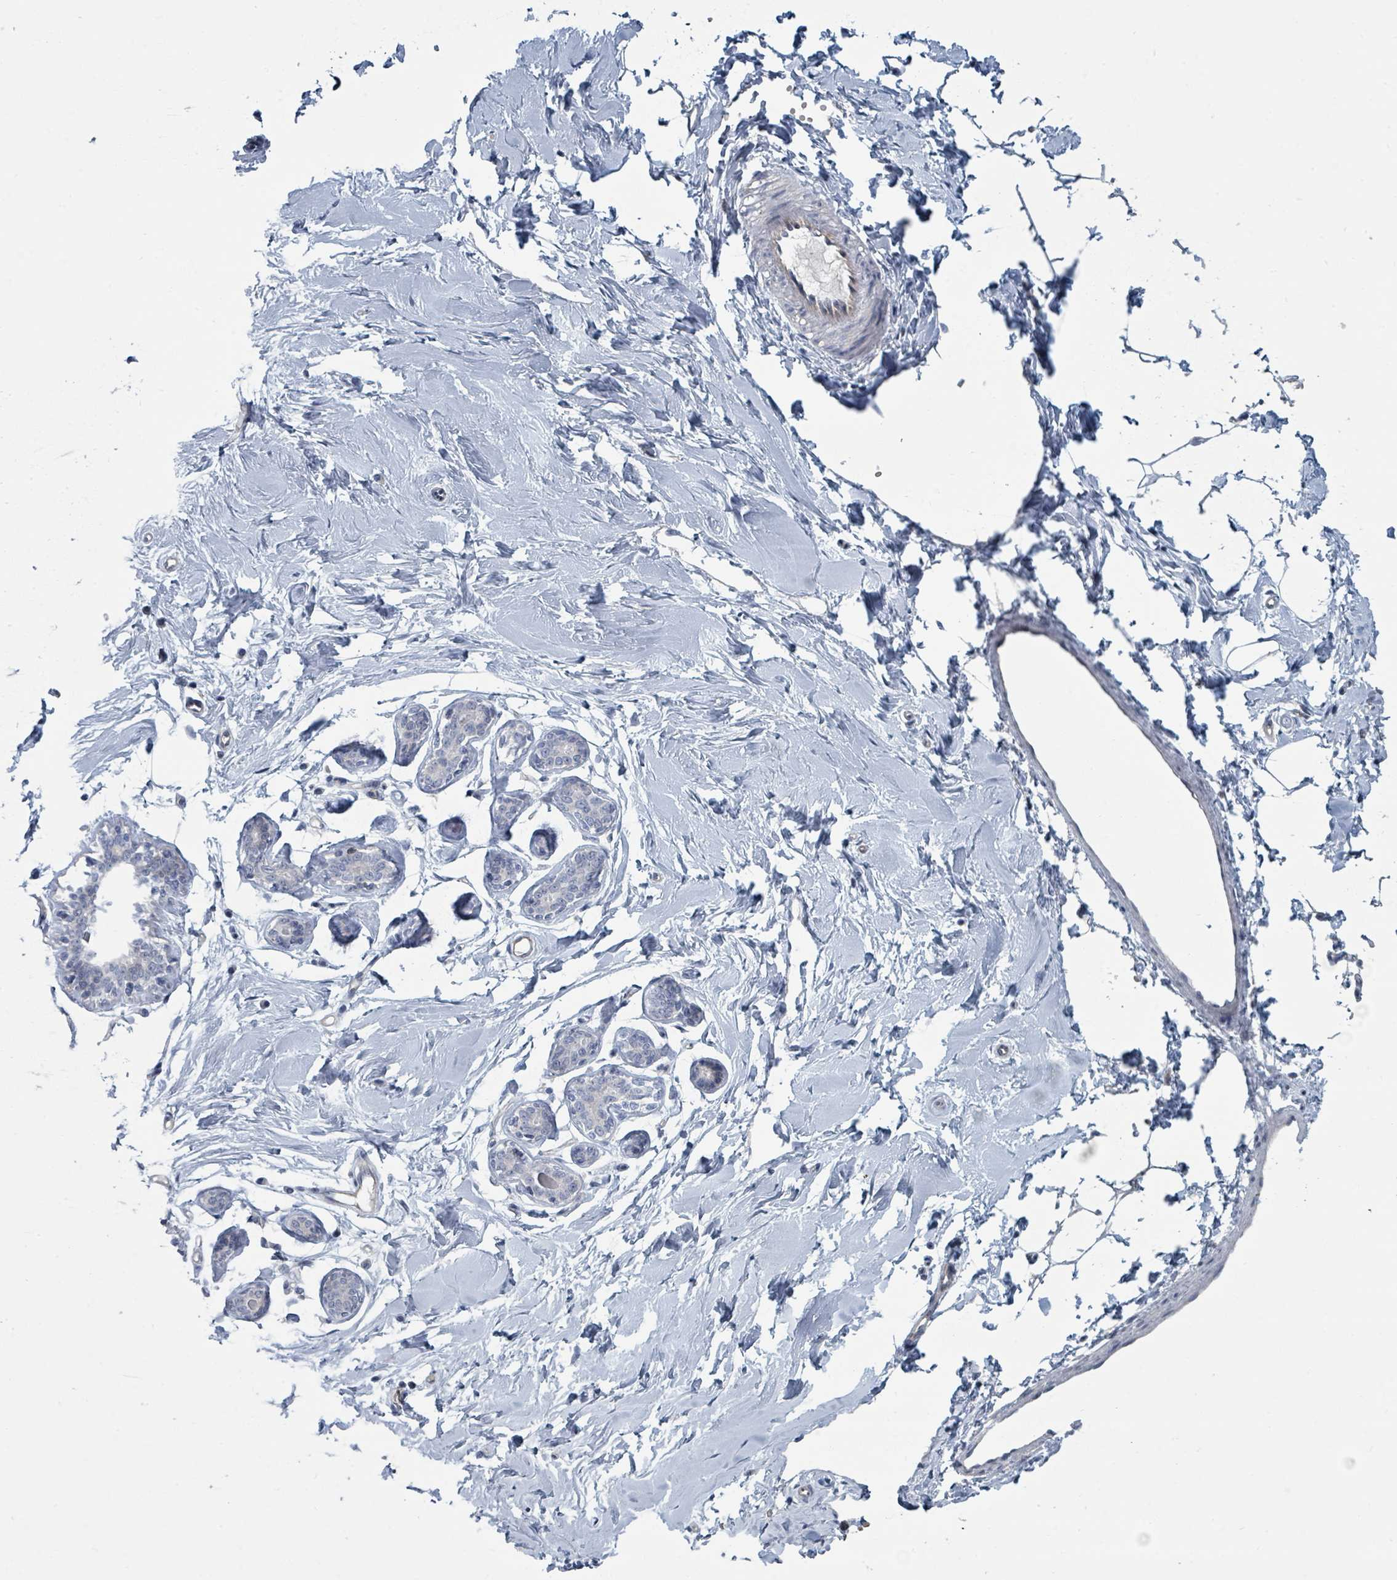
{"staining": {"intensity": "negative", "quantity": "none", "location": "none"}, "tissue": "breast", "cell_type": "Adipocytes", "image_type": "normal", "snomed": [{"axis": "morphology", "description": "Normal tissue, NOS"}, {"axis": "topography", "description": "Breast"}], "caption": "Adipocytes show no significant expression in unremarkable breast. (DAB (3,3'-diaminobenzidine) IHC with hematoxylin counter stain).", "gene": "SLC25A45", "patient": {"sex": "female", "age": 23}}